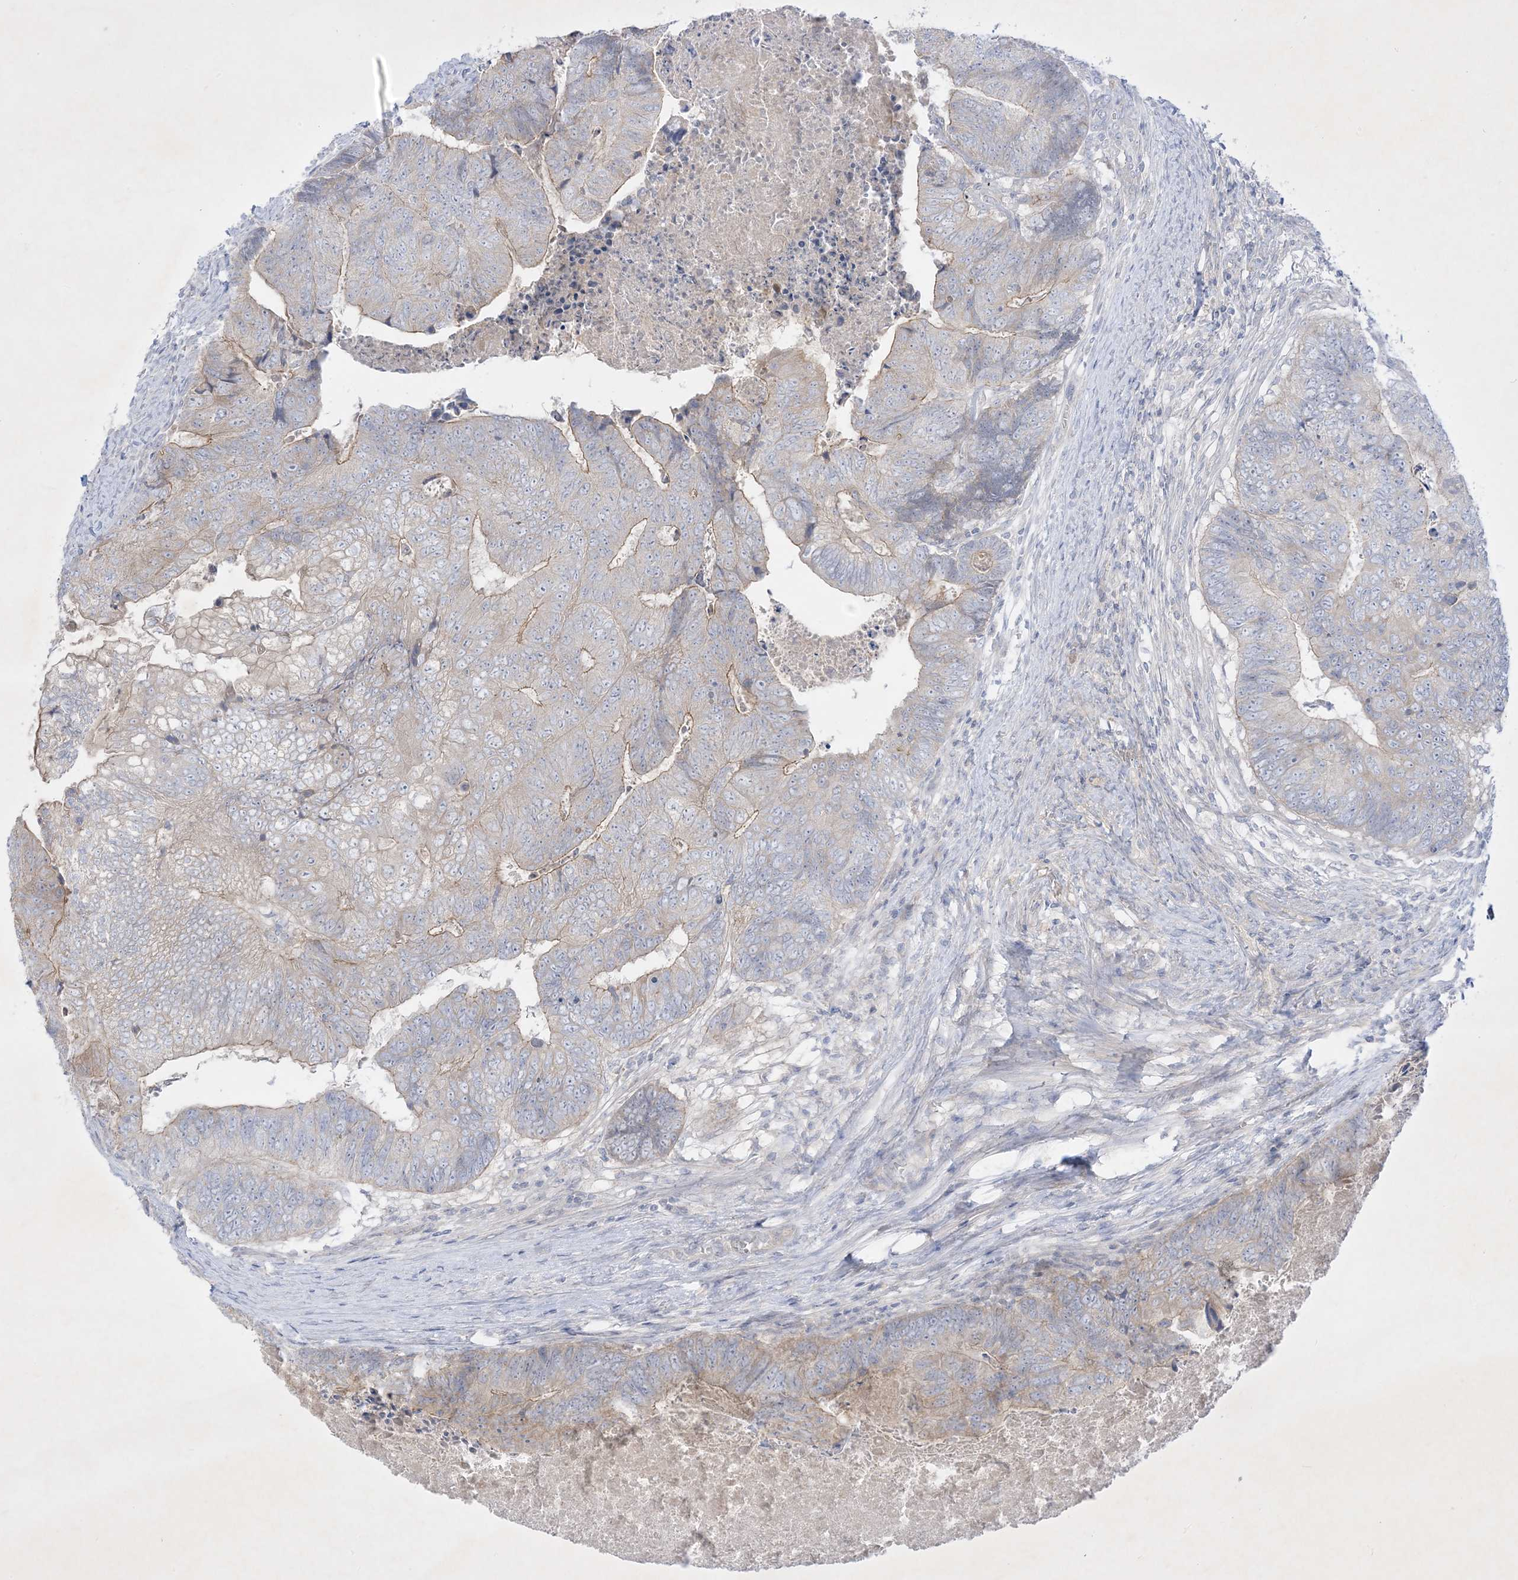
{"staining": {"intensity": "weak", "quantity": "25%-75%", "location": "cytoplasmic/membranous"}, "tissue": "colorectal cancer", "cell_type": "Tumor cells", "image_type": "cancer", "snomed": [{"axis": "morphology", "description": "Adenocarcinoma, NOS"}, {"axis": "topography", "description": "Colon"}], "caption": "Brown immunohistochemical staining in colorectal cancer shows weak cytoplasmic/membranous expression in approximately 25%-75% of tumor cells. (DAB IHC, brown staining for protein, blue staining for nuclei).", "gene": "PLEKHA3", "patient": {"sex": "female", "age": 67}}